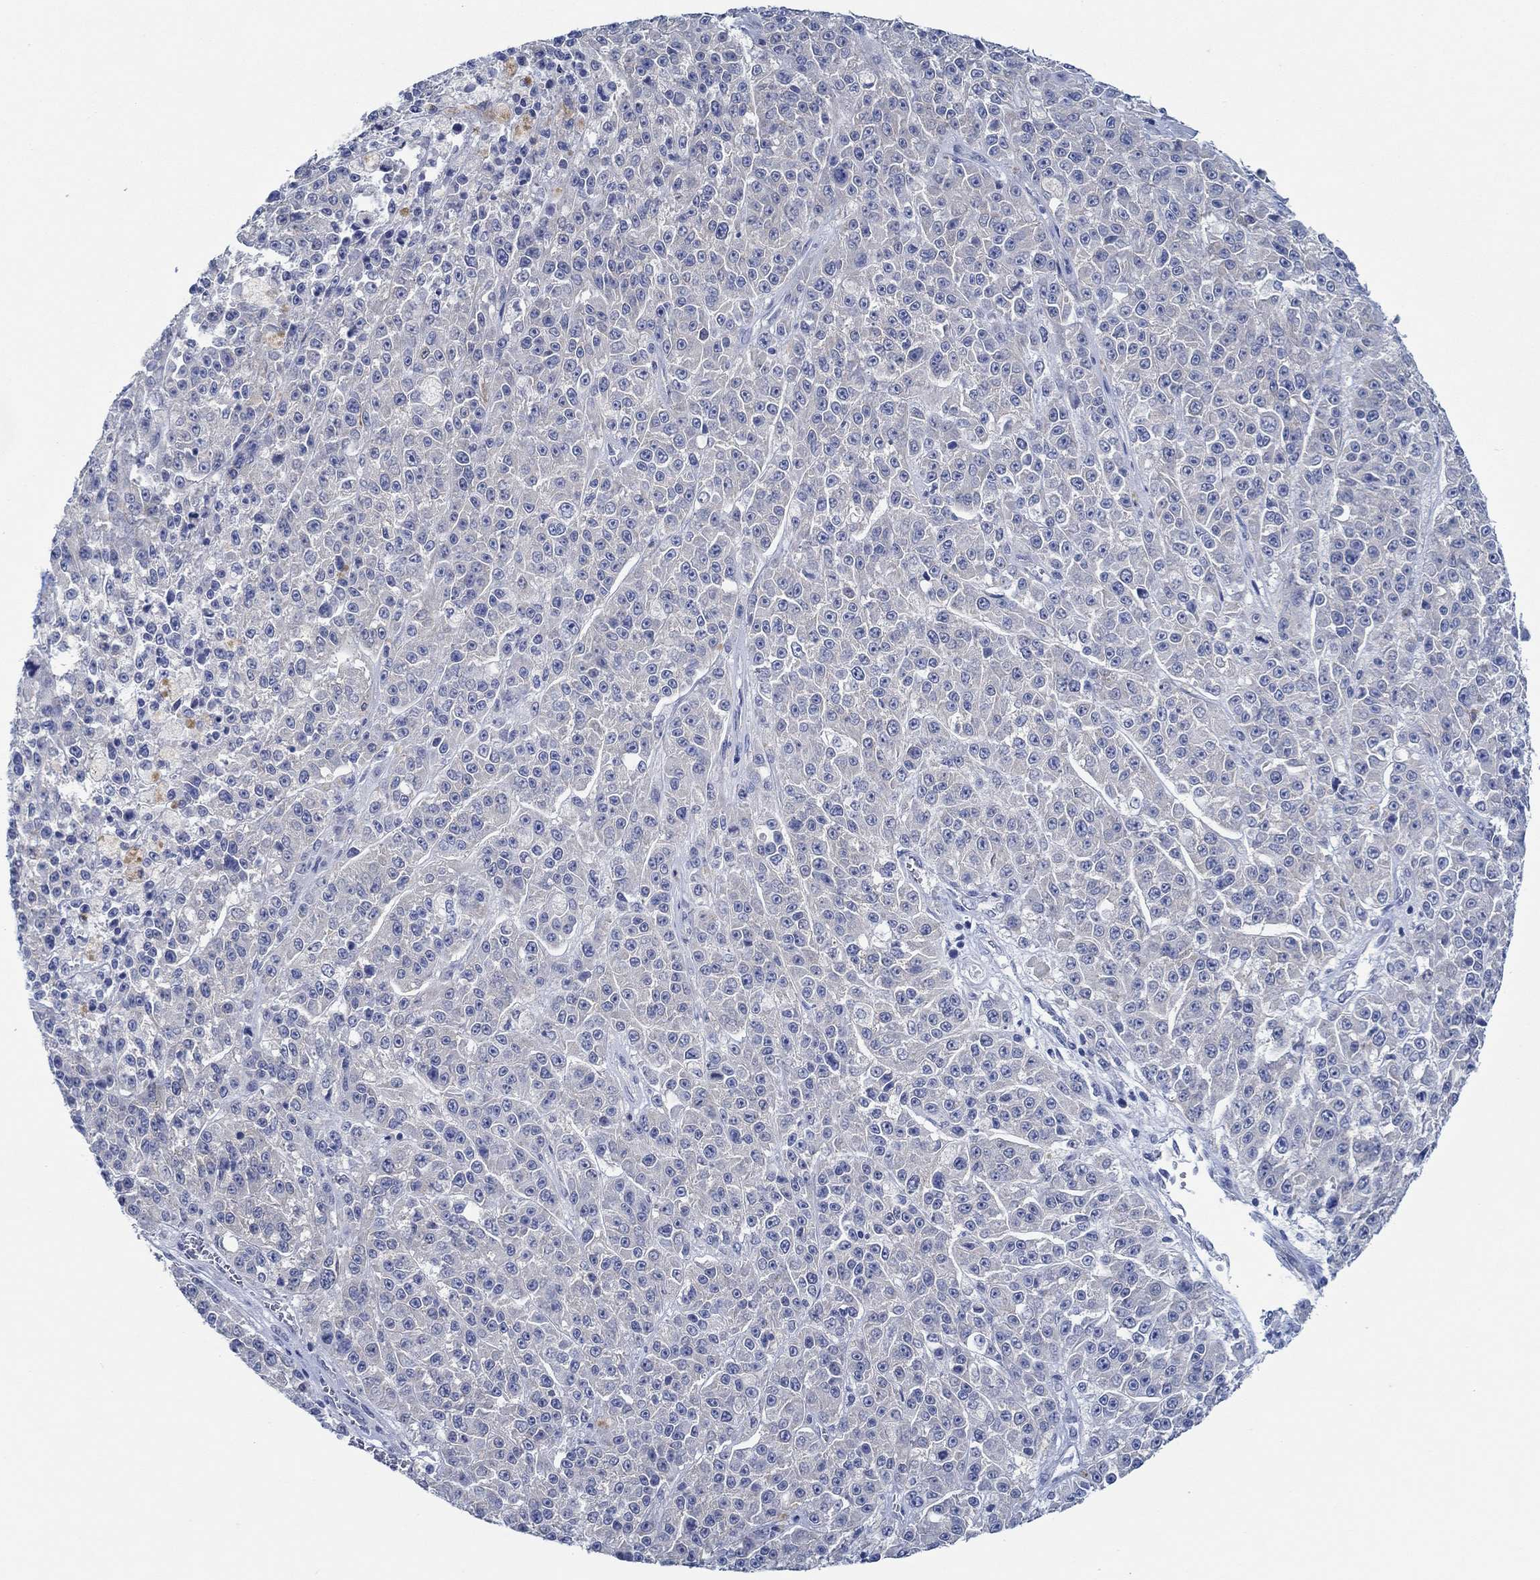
{"staining": {"intensity": "negative", "quantity": "none", "location": "none"}, "tissue": "melanoma", "cell_type": "Tumor cells", "image_type": "cancer", "snomed": [{"axis": "morphology", "description": "Malignant melanoma, NOS"}, {"axis": "topography", "description": "Skin"}], "caption": "Tumor cells show no significant expression in malignant melanoma. (DAB IHC, high magnification).", "gene": "ZNF671", "patient": {"sex": "female", "age": 58}}